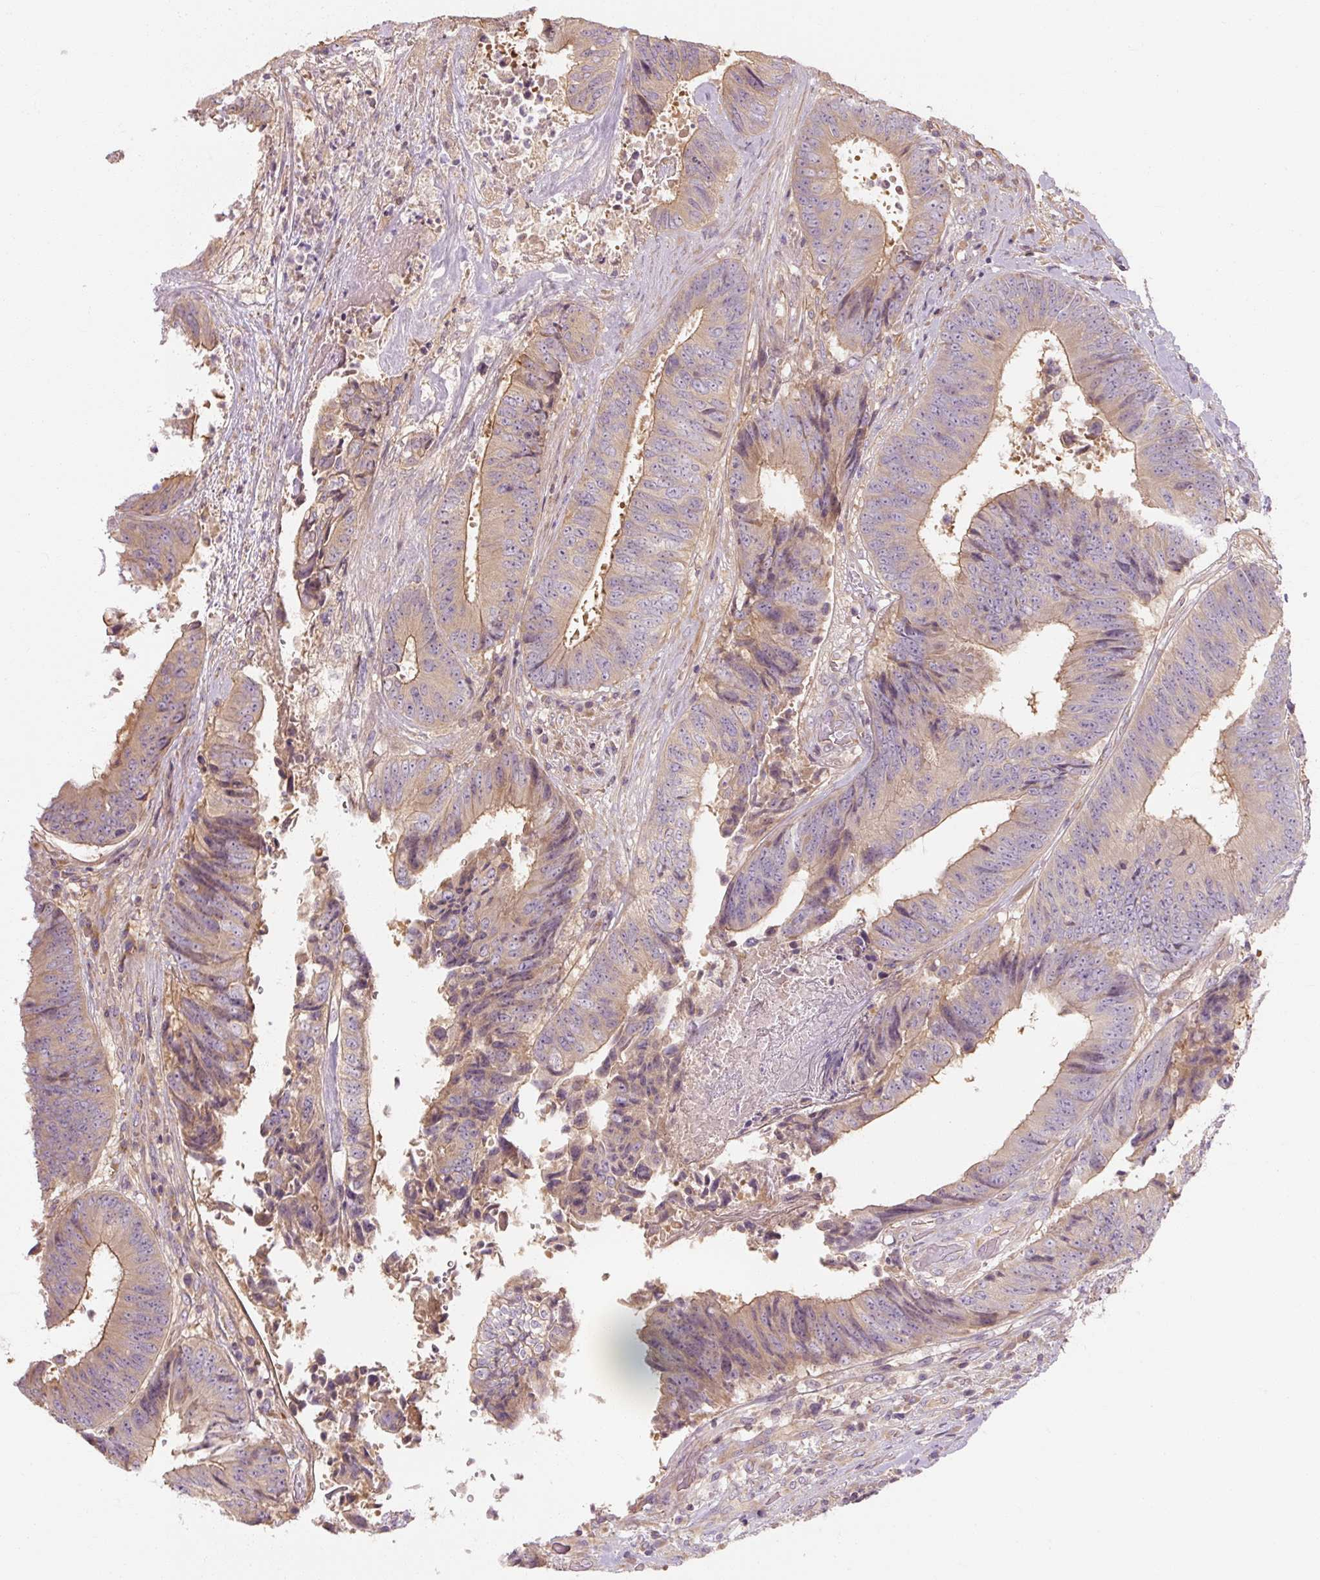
{"staining": {"intensity": "moderate", "quantity": "25%-75%", "location": "cytoplasmic/membranous"}, "tissue": "colorectal cancer", "cell_type": "Tumor cells", "image_type": "cancer", "snomed": [{"axis": "morphology", "description": "Adenocarcinoma, NOS"}, {"axis": "topography", "description": "Rectum"}], "caption": "The micrograph reveals a brown stain indicating the presence of a protein in the cytoplasmic/membranous of tumor cells in colorectal cancer.", "gene": "RB1CC1", "patient": {"sex": "male", "age": 72}}